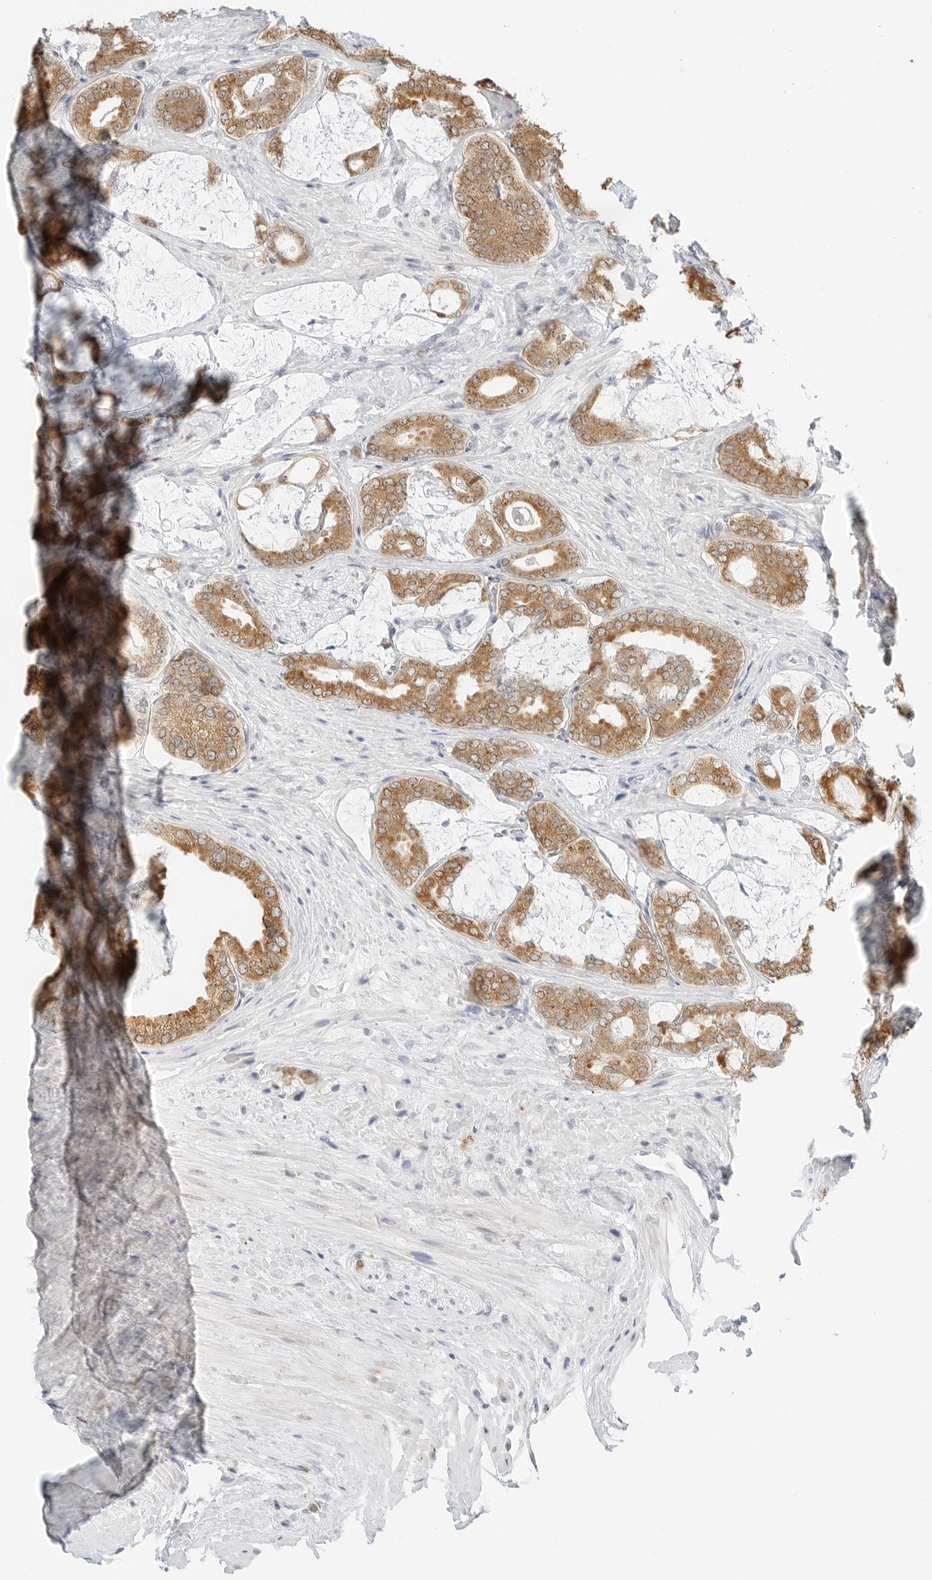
{"staining": {"intensity": "moderate", "quantity": ">75%", "location": "cytoplasmic/membranous"}, "tissue": "prostate cancer", "cell_type": "Tumor cells", "image_type": "cancer", "snomed": [{"axis": "morphology", "description": "Adenocarcinoma, Low grade"}, {"axis": "topography", "description": "Prostate"}], "caption": "Immunohistochemistry (IHC) photomicrograph of human prostate cancer (low-grade adenocarcinoma) stained for a protein (brown), which reveals medium levels of moderate cytoplasmic/membranous expression in about >75% of tumor cells.", "gene": "THEM4", "patient": {"sex": "male", "age": 71}}